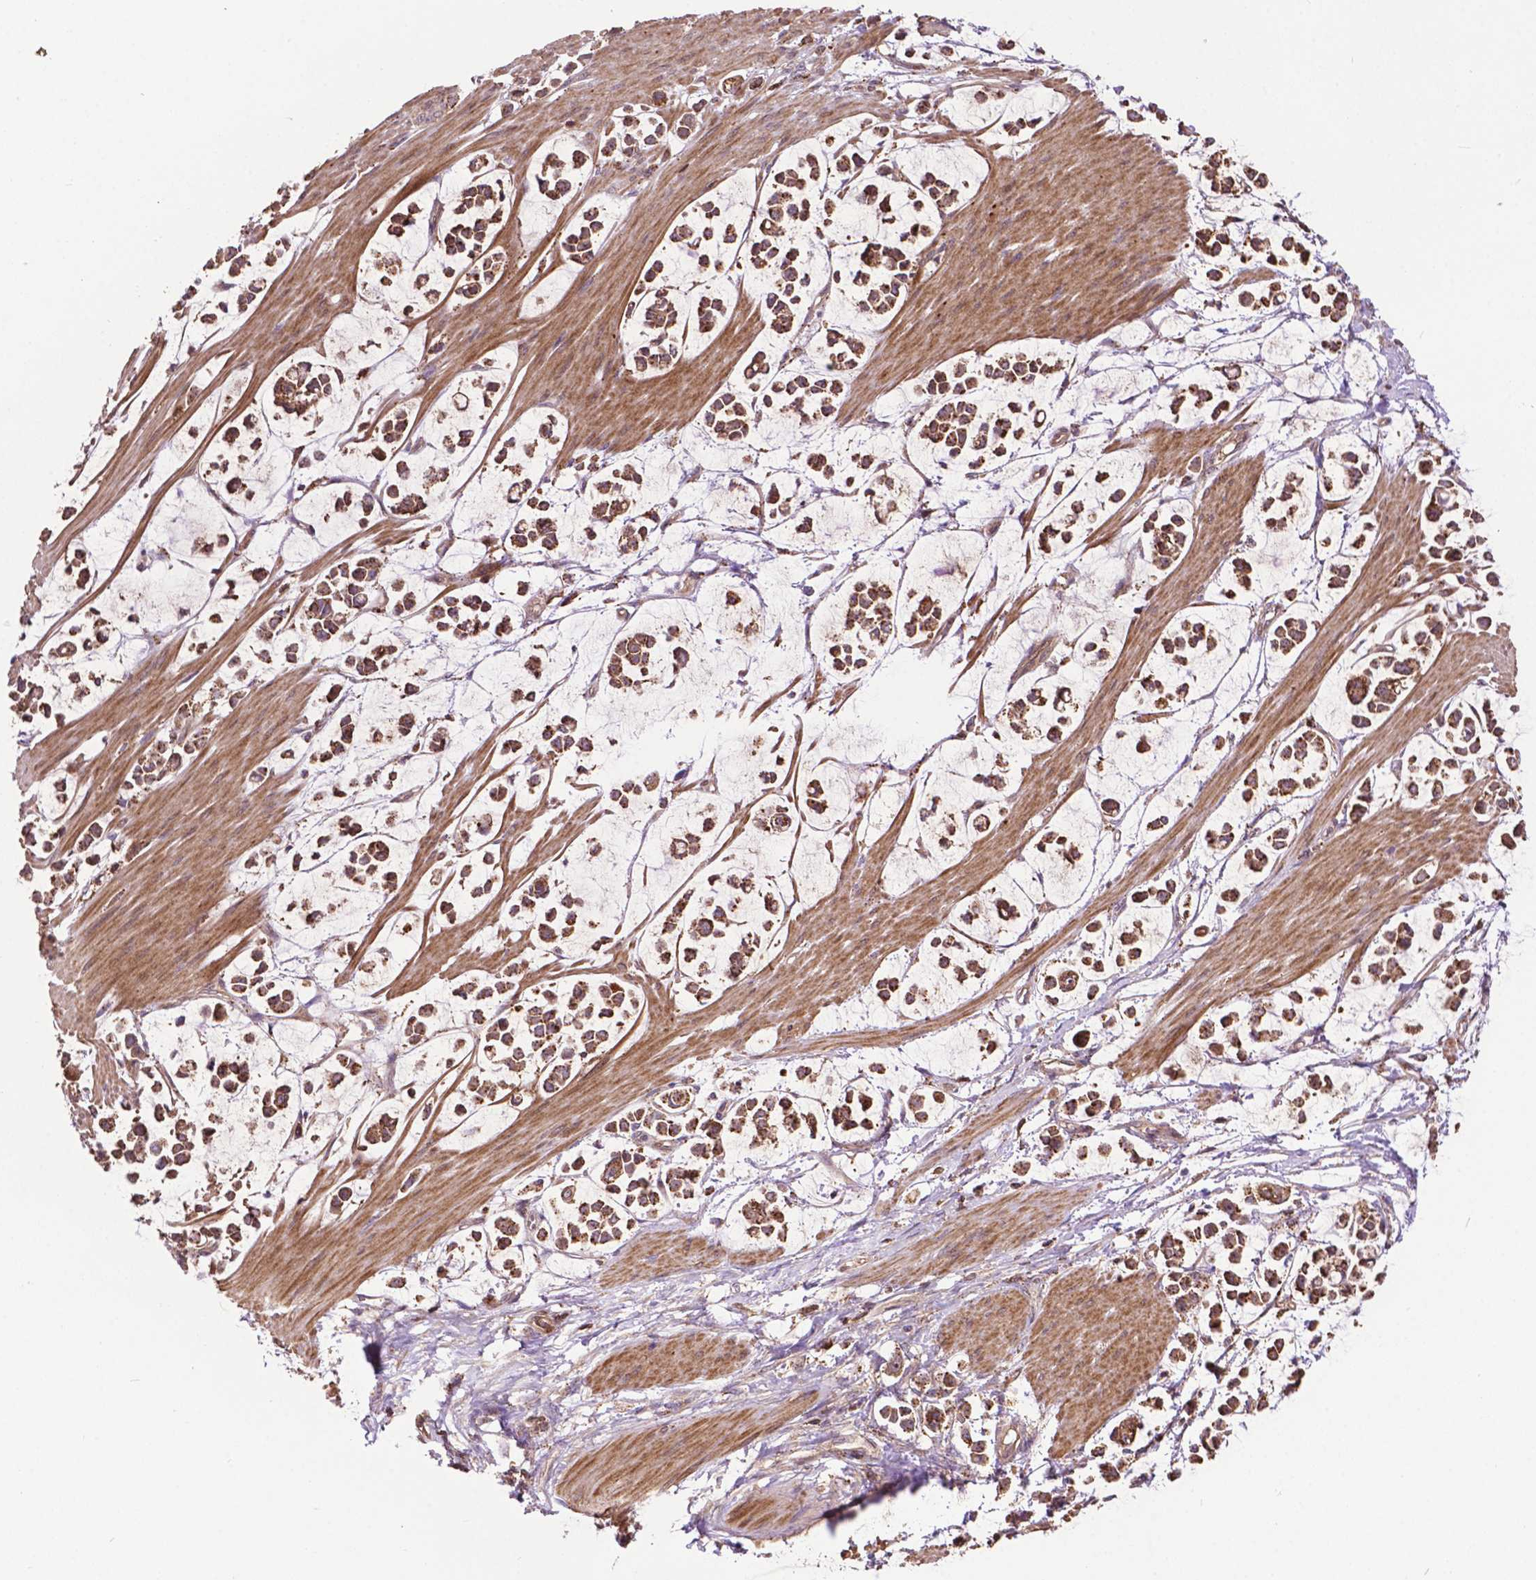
{"staining": {"intensity": "moderate", "quantity": ">75%", "location": "cytoplasmic/membranous"}, "tissue": "stomach cancer", "cell_type": "Tumor cells", "image_type": "cancer", "snomed": [{"axis": "morphology", "description": "Adenocarcinoma, NOS"}, {"axis": "topography", "description": "Stomach"}], "caption": "A photomicrograph of stomach cancer stained for a protein reveals moderate cytoplasmic/membranous brown staining in tumor cells.", "gene": "CHMP4A", "patient": {"sex": "male", "age": 82}}